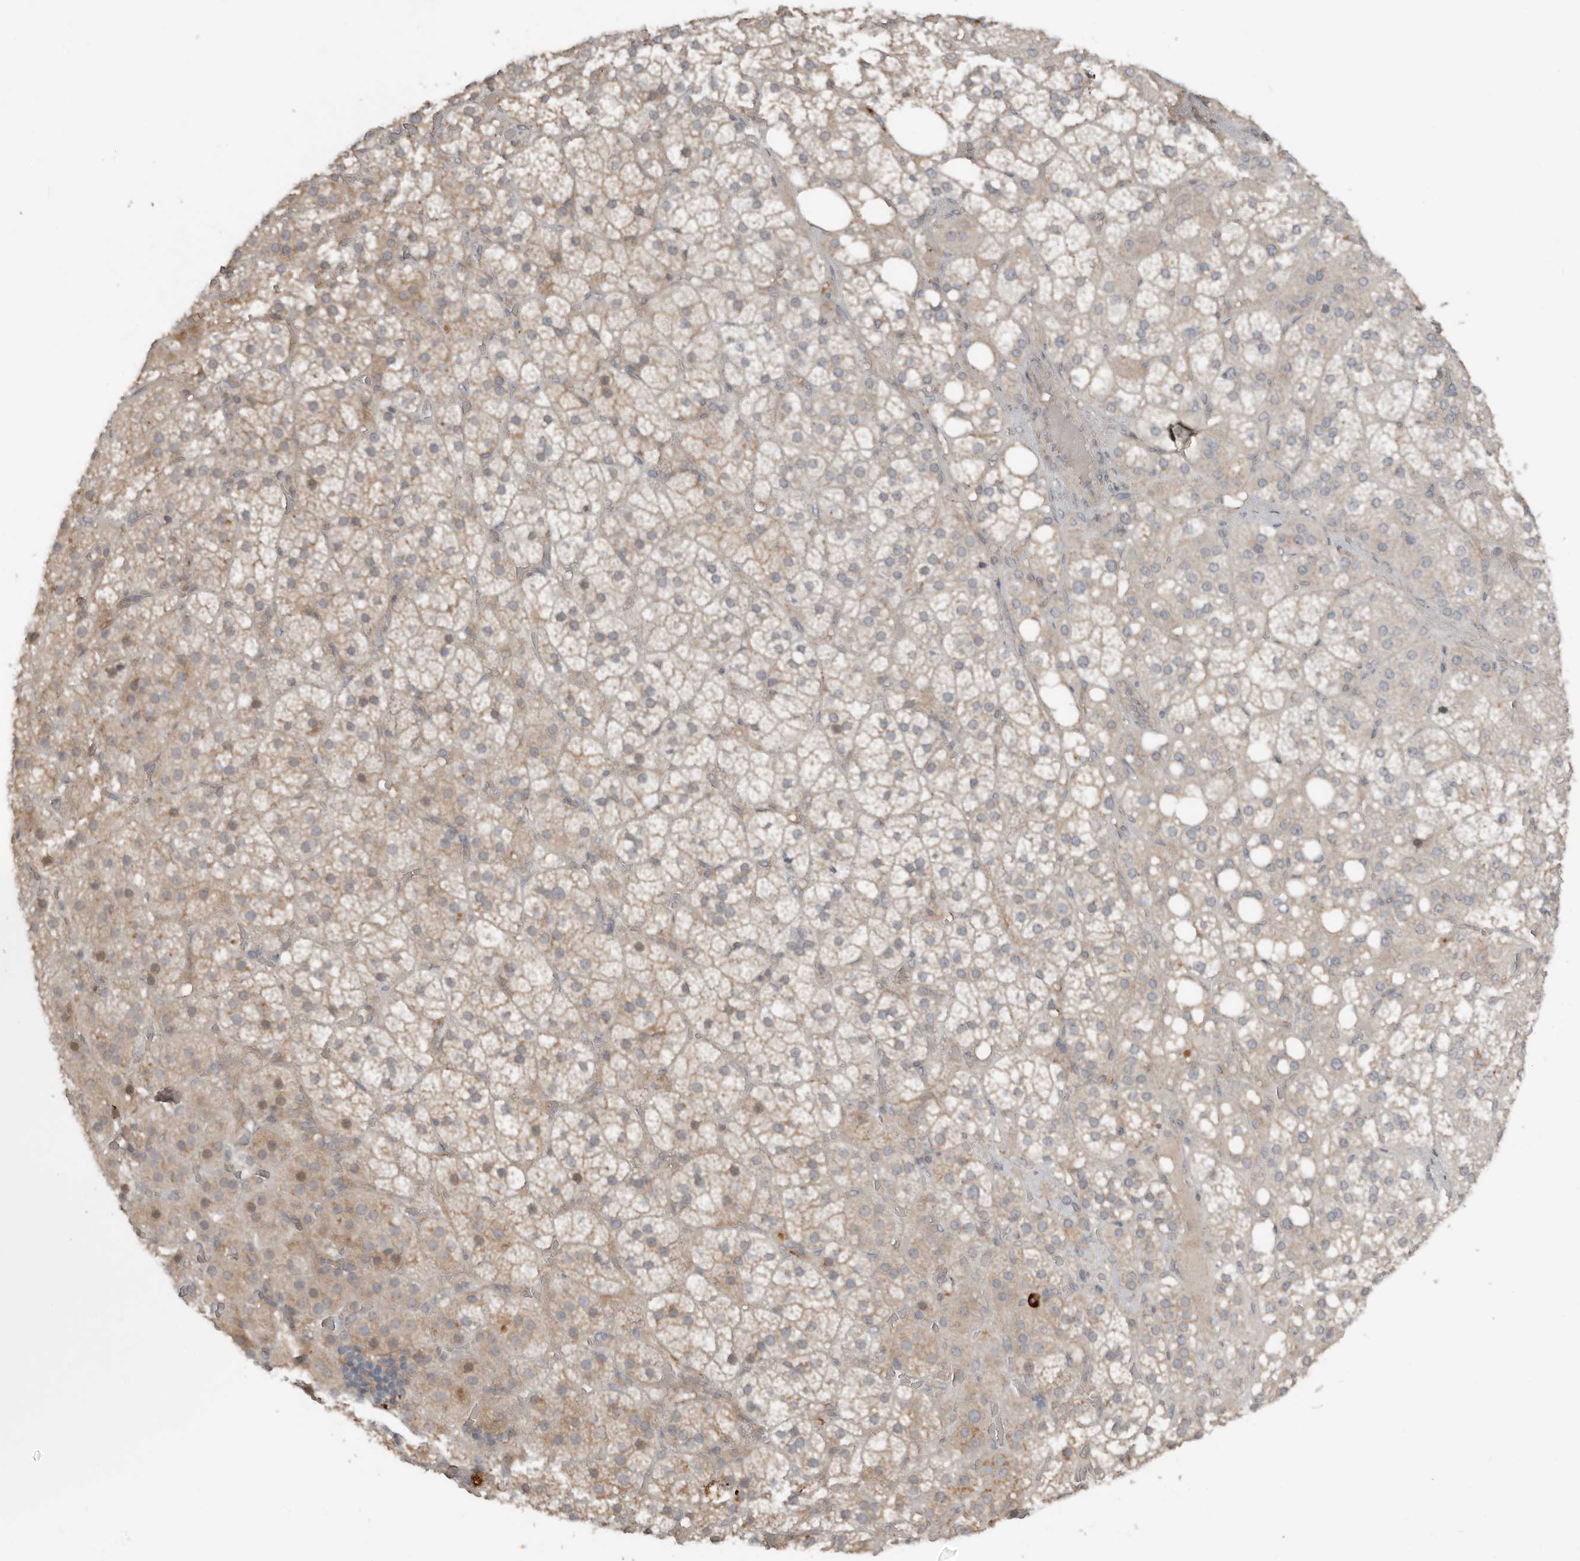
{"staining": {"intensity": "weak", "quantity": "25%-75%", "location": "cytoplasmic/membranous"}, "tissue": "adrenal gland", "cell_type": "Glandular cells", "image_type": "normal", "snomed": [{"axis": "morphology", "description": "Normal tissue, NOS"}, {"axis": "topography", "description": "Adrenal gland"}], "caption": "A low amount of weak cytoplasmic/membranous staining is identified in about 25%-75% of glandular cells in unremarkable adrenal gland.", "gene": "TEAD3", "patient": {"sex": "female", "age": 59}}